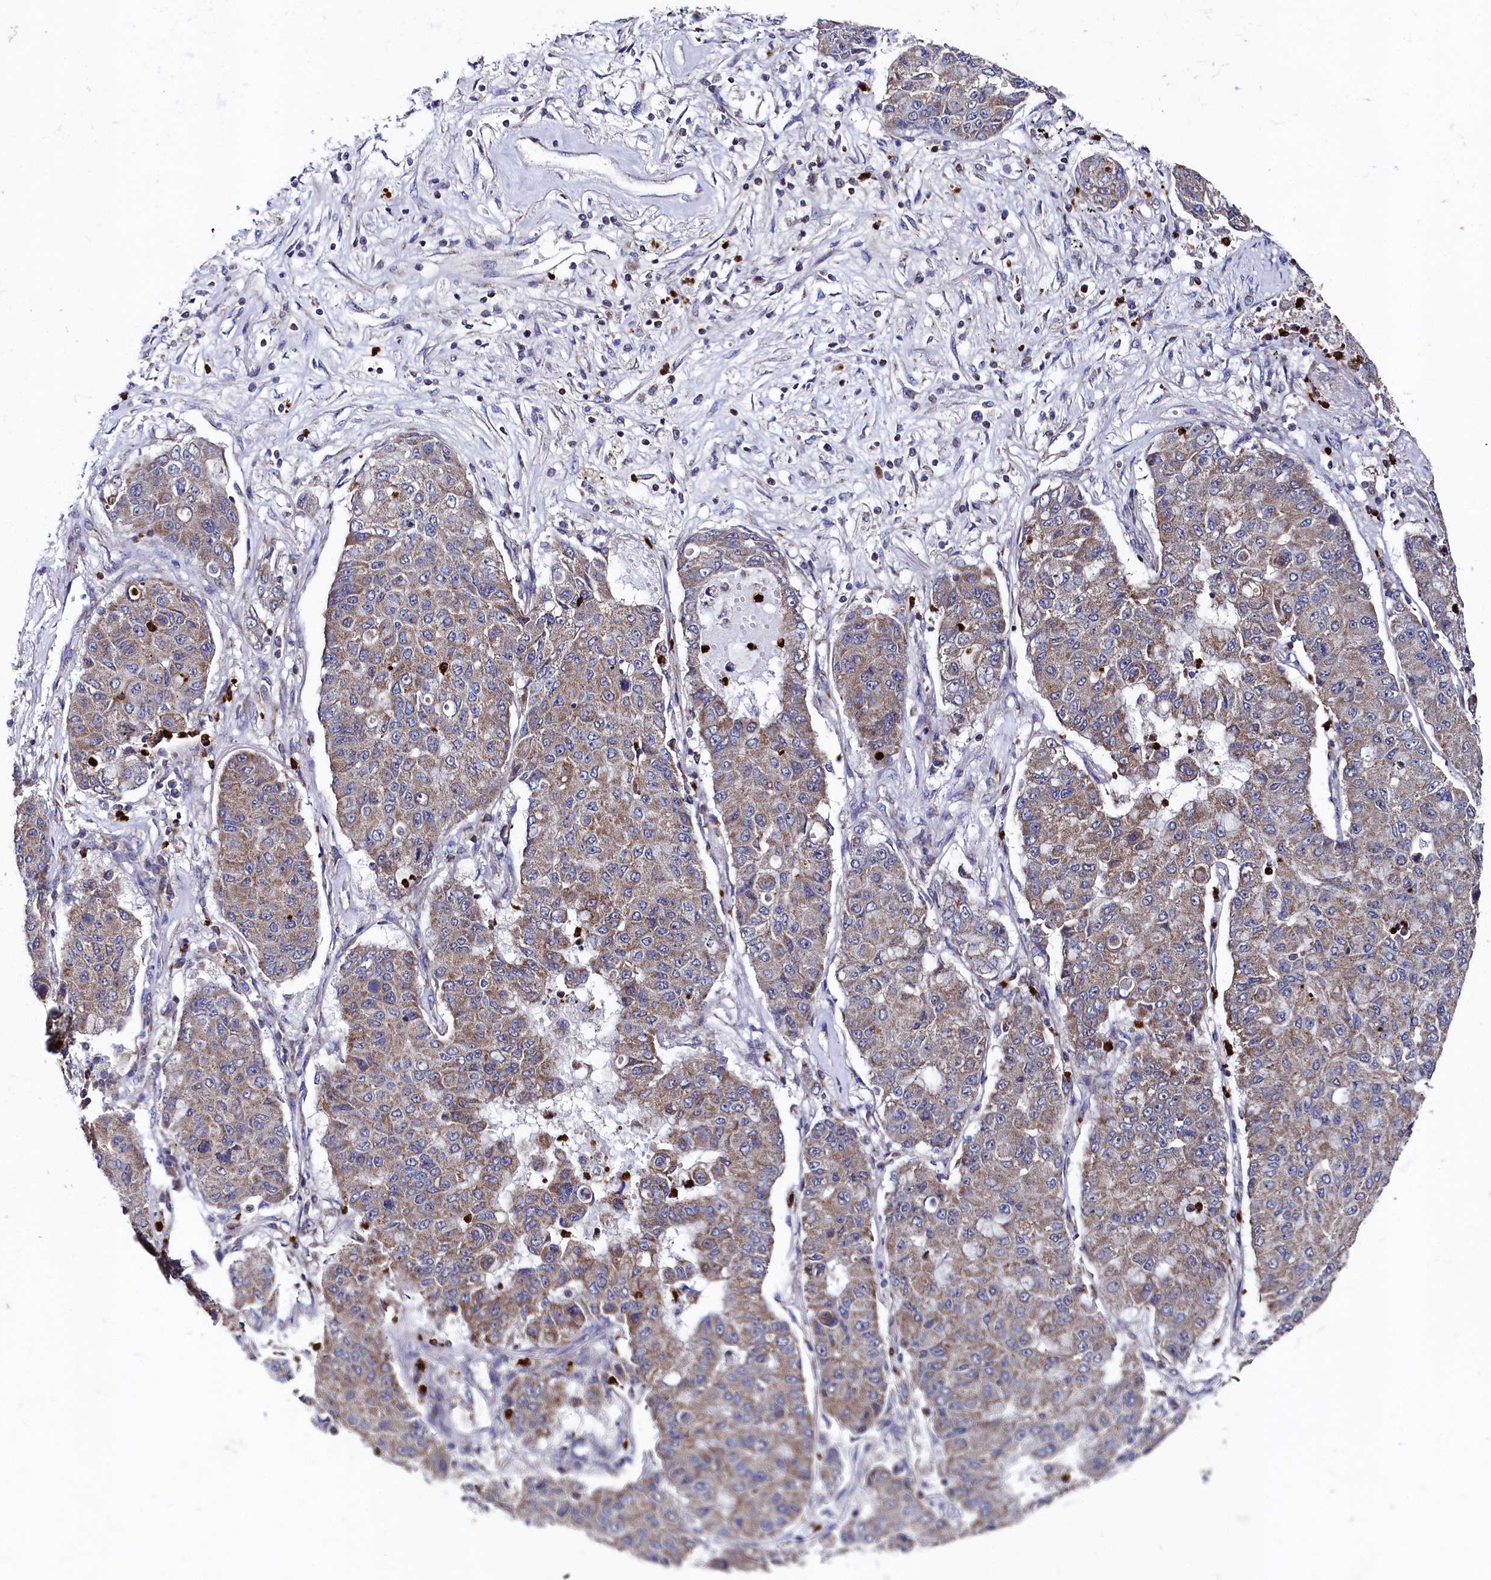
{"staining": {"intensity": "moderate", "quantity": ">75%", "location": "cytoplasmic/membranous"}, "tissue": "lung cancer", "cell_type": "Tumor cells", "image_type": "cancer", "snomed": [{"axis": "morphology", "description": "Squamous cell carcinoma, NOS"}, {"axis": "topography", "description": "Lung"}], "caption": "This photomicrograph exhibits lung cancer (squamous cell carcinoma) stained with IHC to label a protein in brown. The cytoplasmic/membranous of tumor cells show moderate positivity for the protein. Nuclei are counter-stained blue.", "gene": "CHCHD1", "patient": {"sex": "male", "age": 74}}